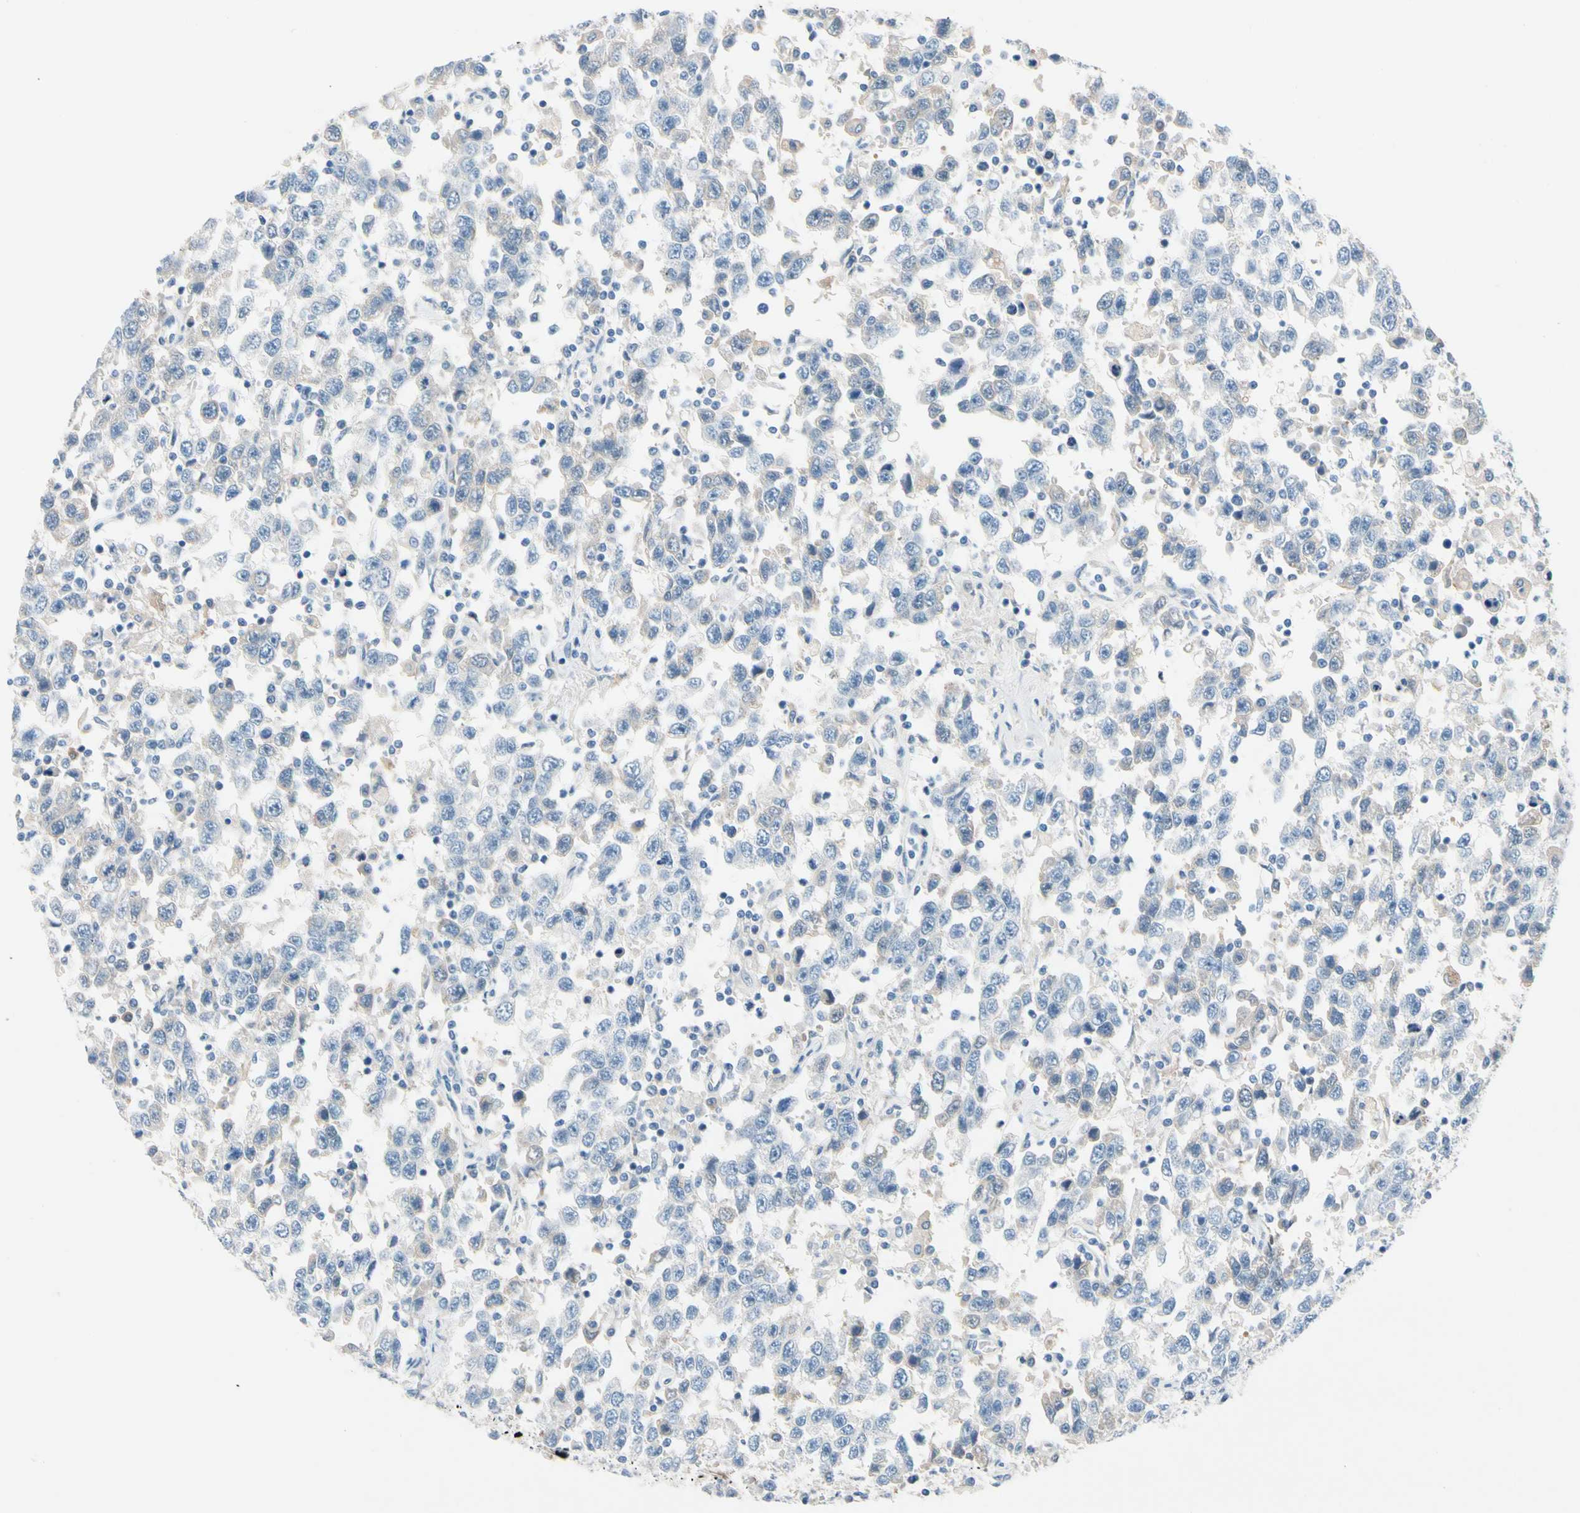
{"staining": {"intensity": "negative", "quantity": "none", "location": "none"}, "tissue": "testis cancer", "cell_type": "Tumor cells", "image_type": "cancer", "snomed": [{"axis": "morphology", "description": "Seminoma, NOS"}, {"axis": "topography", "description": "Testis"}], "caption": "An image of seminoma (testis) stained for a protein exhibits no brown staining in tumor cells.", "gene": "CNDP1", "patient": {"sex": "male", "age": 41}}